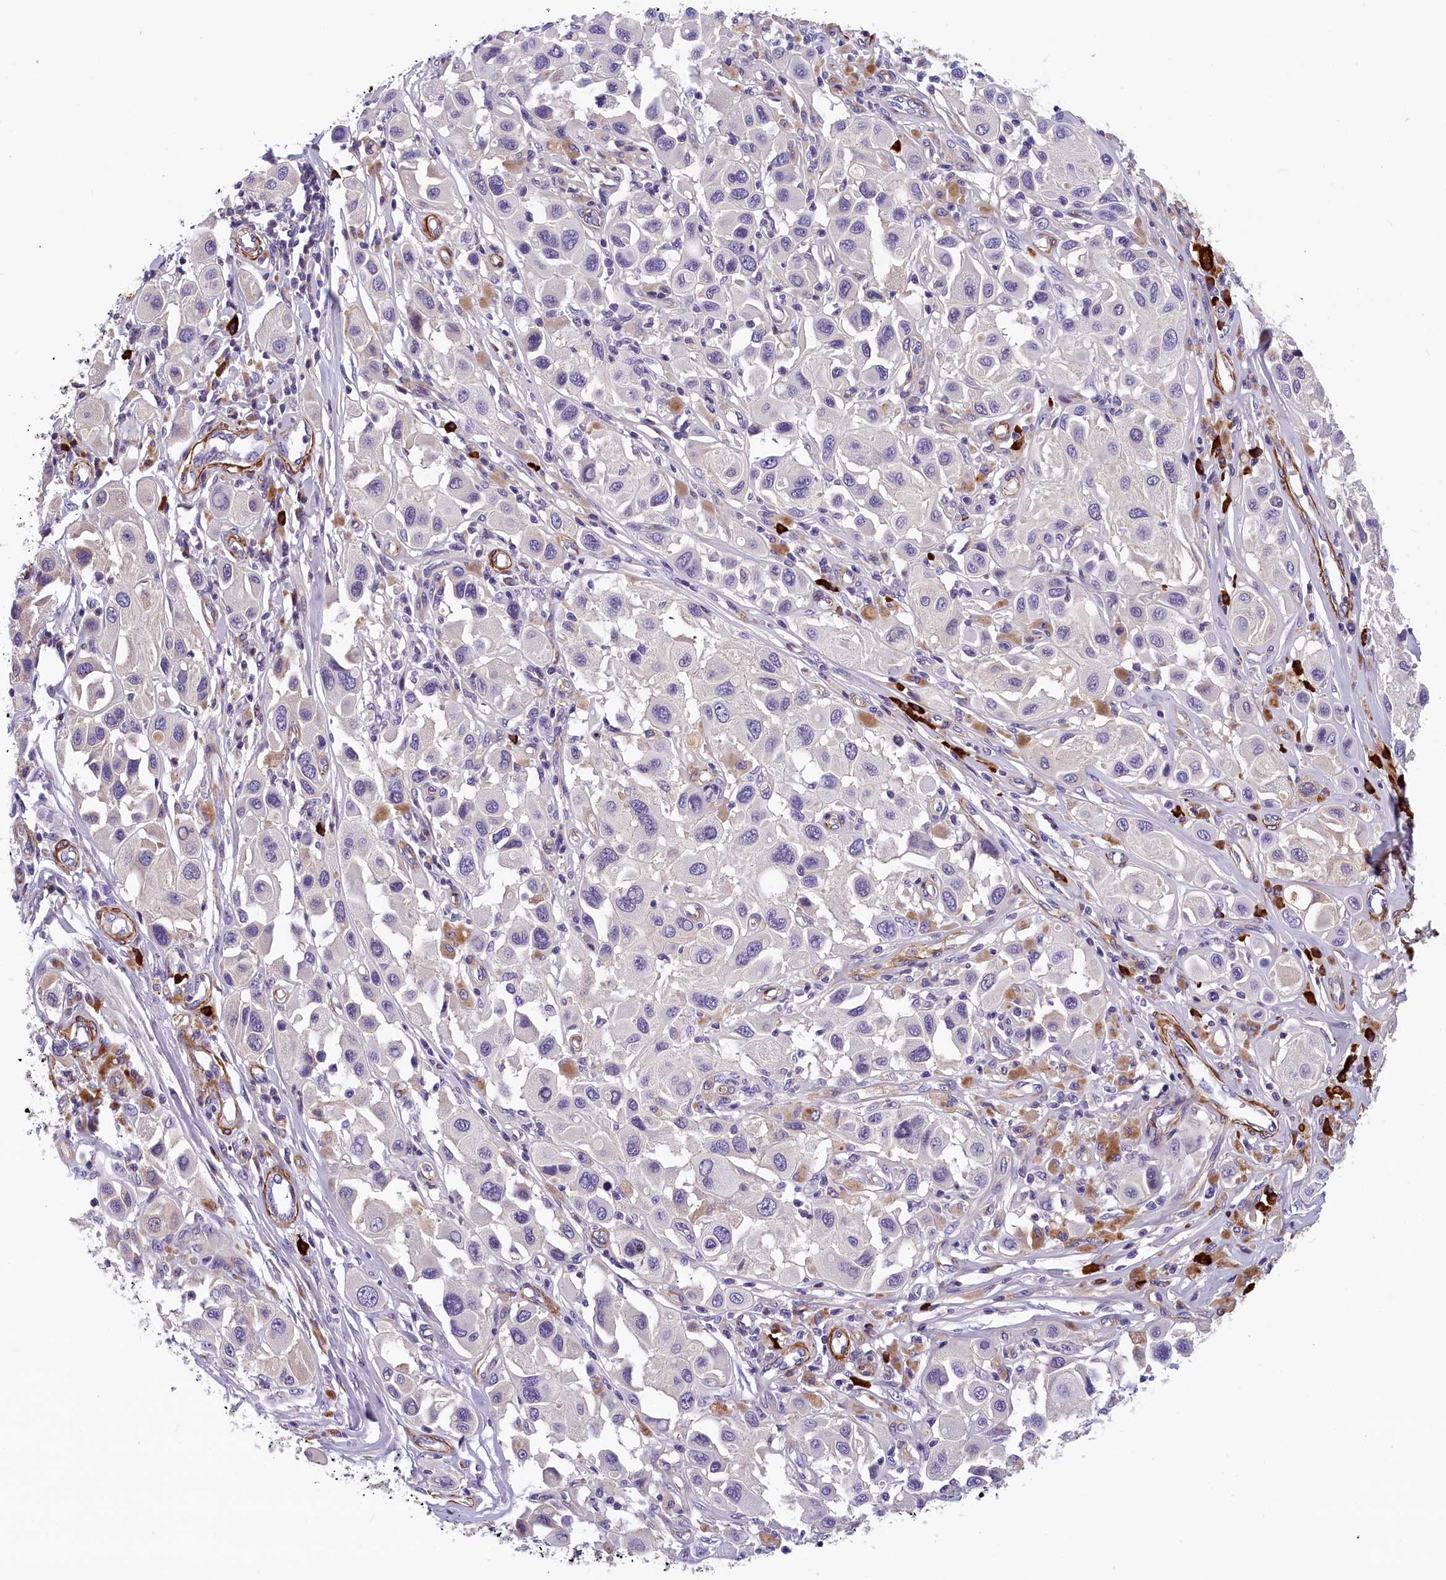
{"staining": {"intensity": "negative", "quantity": "none", "location": "none"}, "tissue": "melanoma", "cell_type": "Tumor cells", "image_type": "cancer", "snomed": [{"axis": "morphology", "description": "Malignant melanoma, Metastatic site"}, {"axis": "topography", "description": "Skin"}], "caption": "This is a photomicrograph of immunohistochemistry (IHC) staining of melanoma, which shows no staining in tumor cells. Brightfield microscopy of IHC stained with DAB (brown) and hematoxylin (blue), captured at high magnification.", "gene": "BCL2L13", "patient": {"sex": "male", "age": 41}}